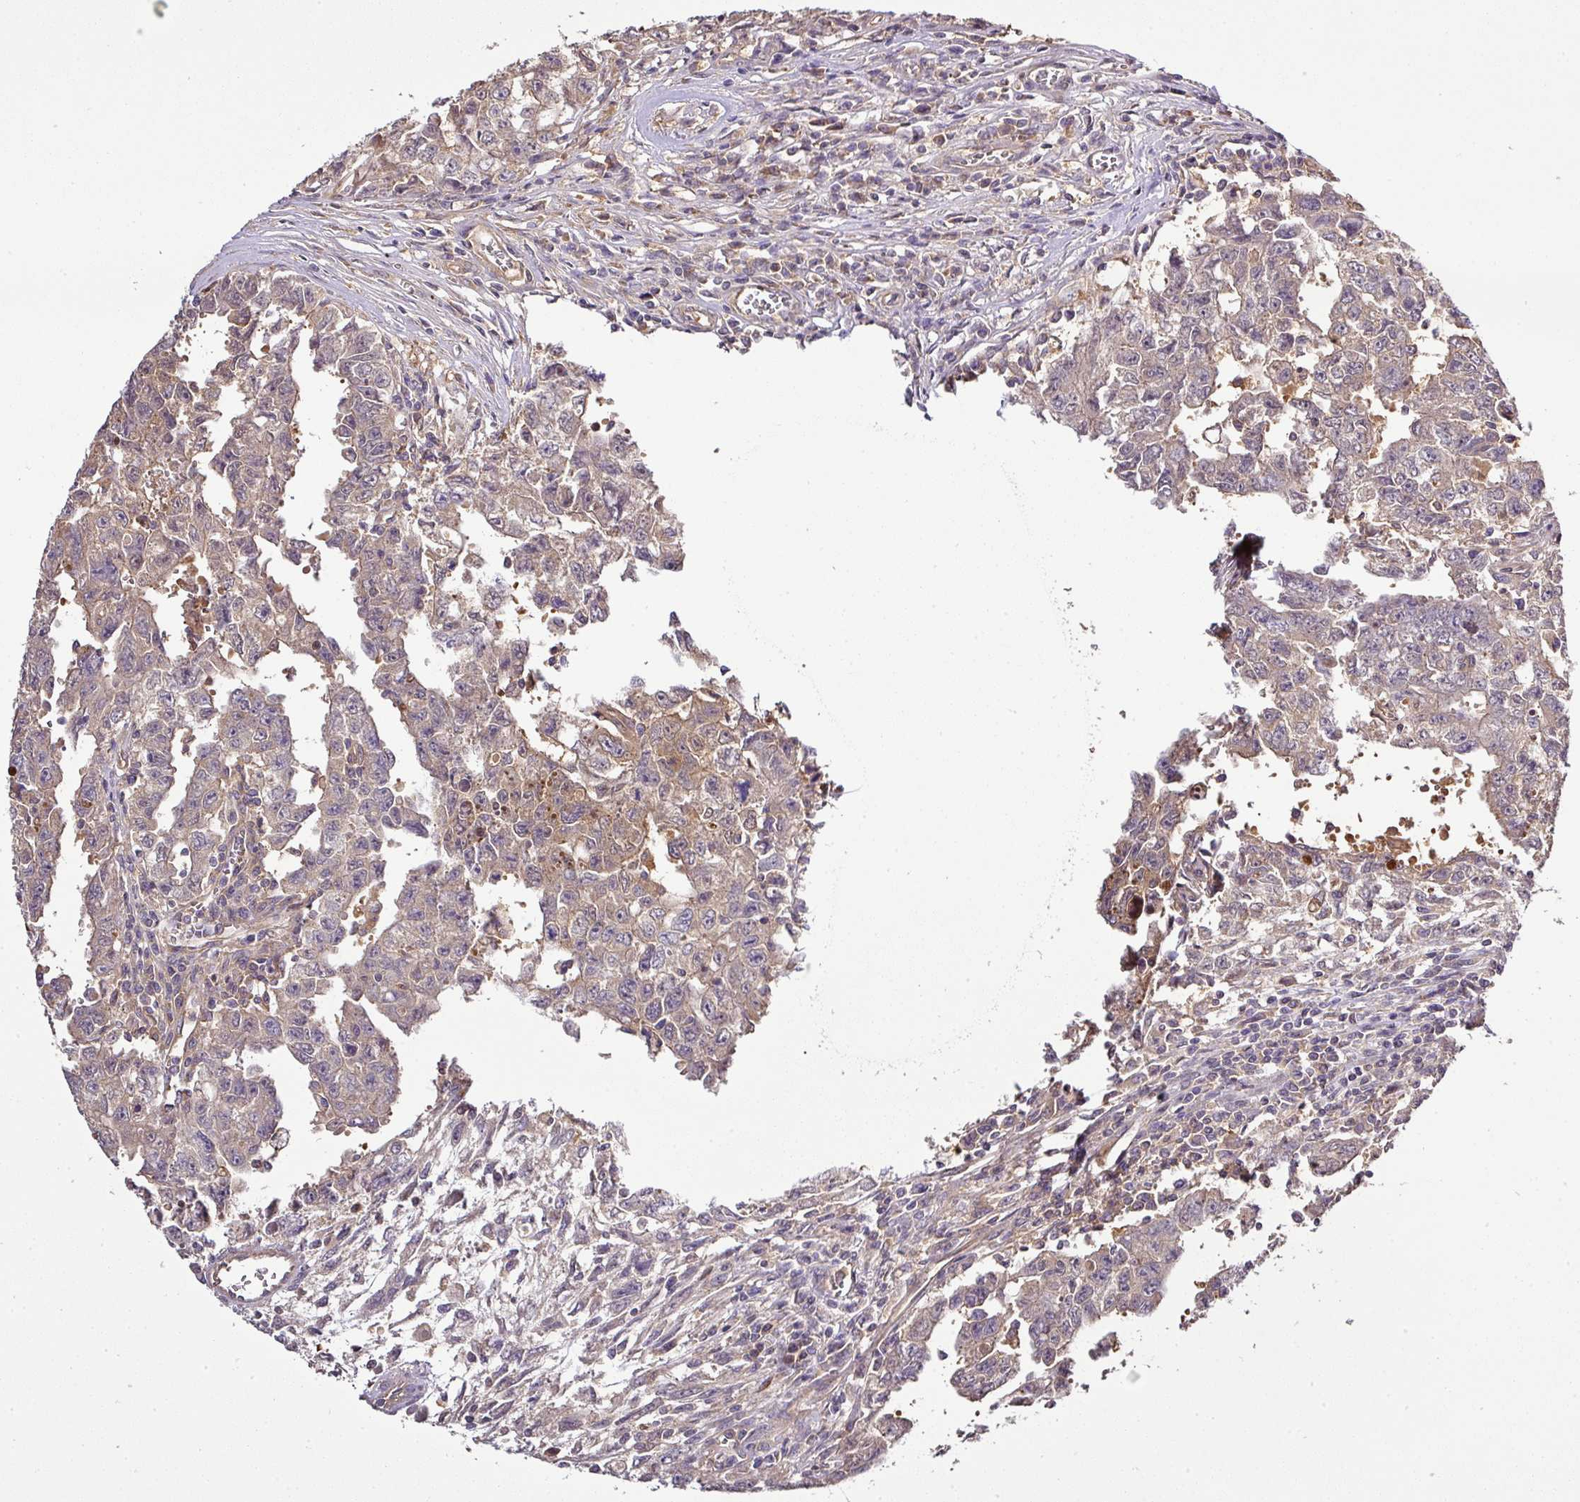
{"staining": {"intensity": "weak", "quantity": ">75%", "location": "cytoplasmic/membranous"}, "tissue": "testis cancer", "cell_type": "Tumor cells", "image_type": "cancer", "snomed": [{"axis": "morphology", "description": "Carcinoma, Embryonal, NOS"}, {"axis": "topography", "description": "Testis"}], "caption": "Immunohistochemistry (IHC) histopathology image of neoplastic tissue: embryonal carcinoma (testis) stained using IHC exhibits low levels of weak protein expression localized specifically in the cytoplasmic/membranous of tumor cells, appearing as a cytoplasmic/membranous brown color.", "gene": "TMEM107", "patient": {"sex": "male", "age": 24}}